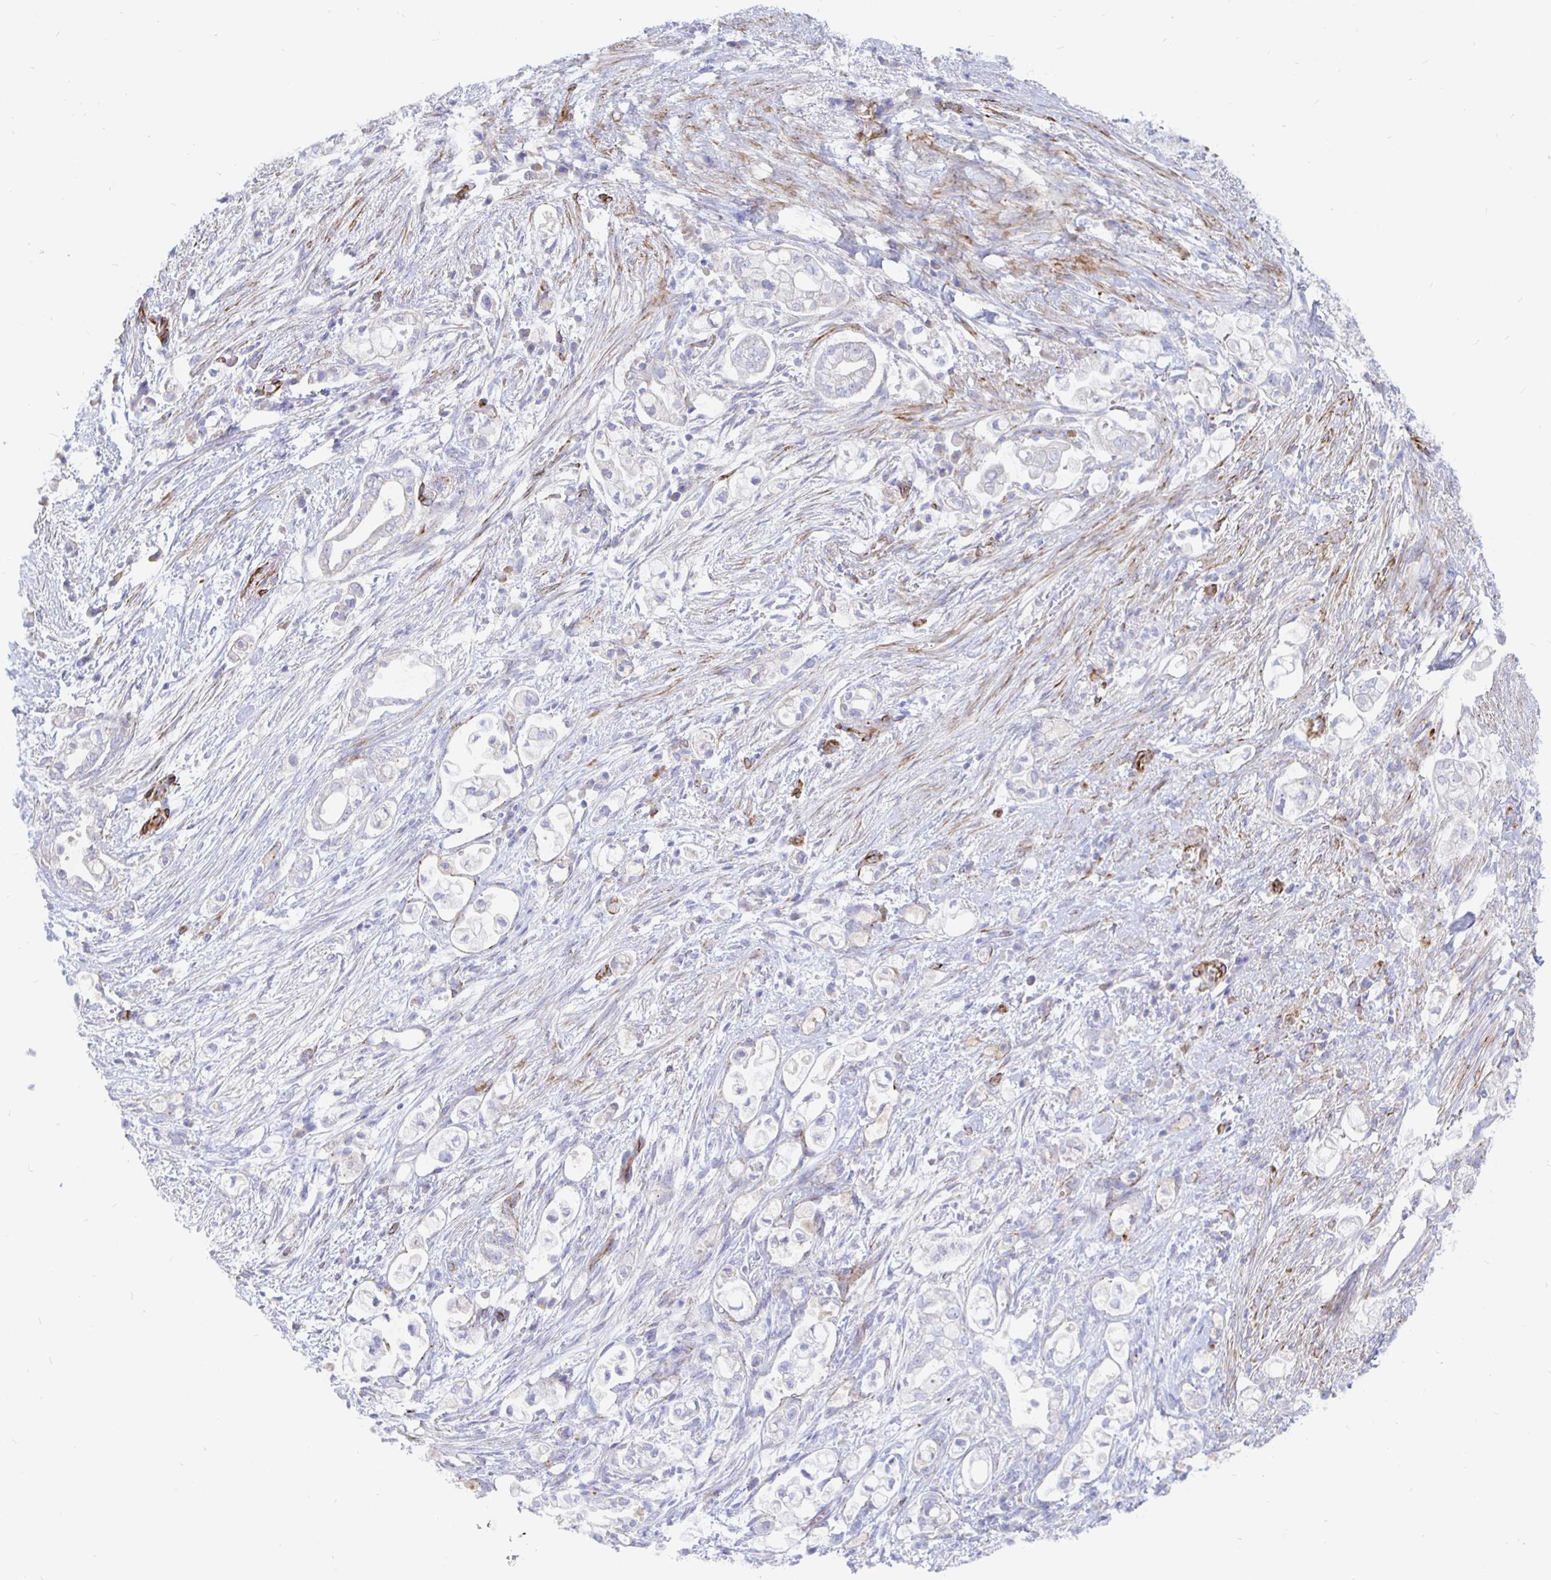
{"staining": {"intensity": "negative", "quantity": "none", "location": "none"}, "tissue": "pancreatic cancer", "cell_type": "Tumor cells", "image_type": "cancer", "snomed": [{"axis": "morphology", "description": "Adenocarcinoma, NOS"}, {"axis": "topography", "description": "Pancreas"}], "caption": "Immunohistochemistry (IHC) micrograph of human adenocarcinoma (pancreatic) stained for a protein (brown), which exhibits no staining in tumor cells.", "gene": "COX16", "patient": {"sex": "female", "age": 69}}